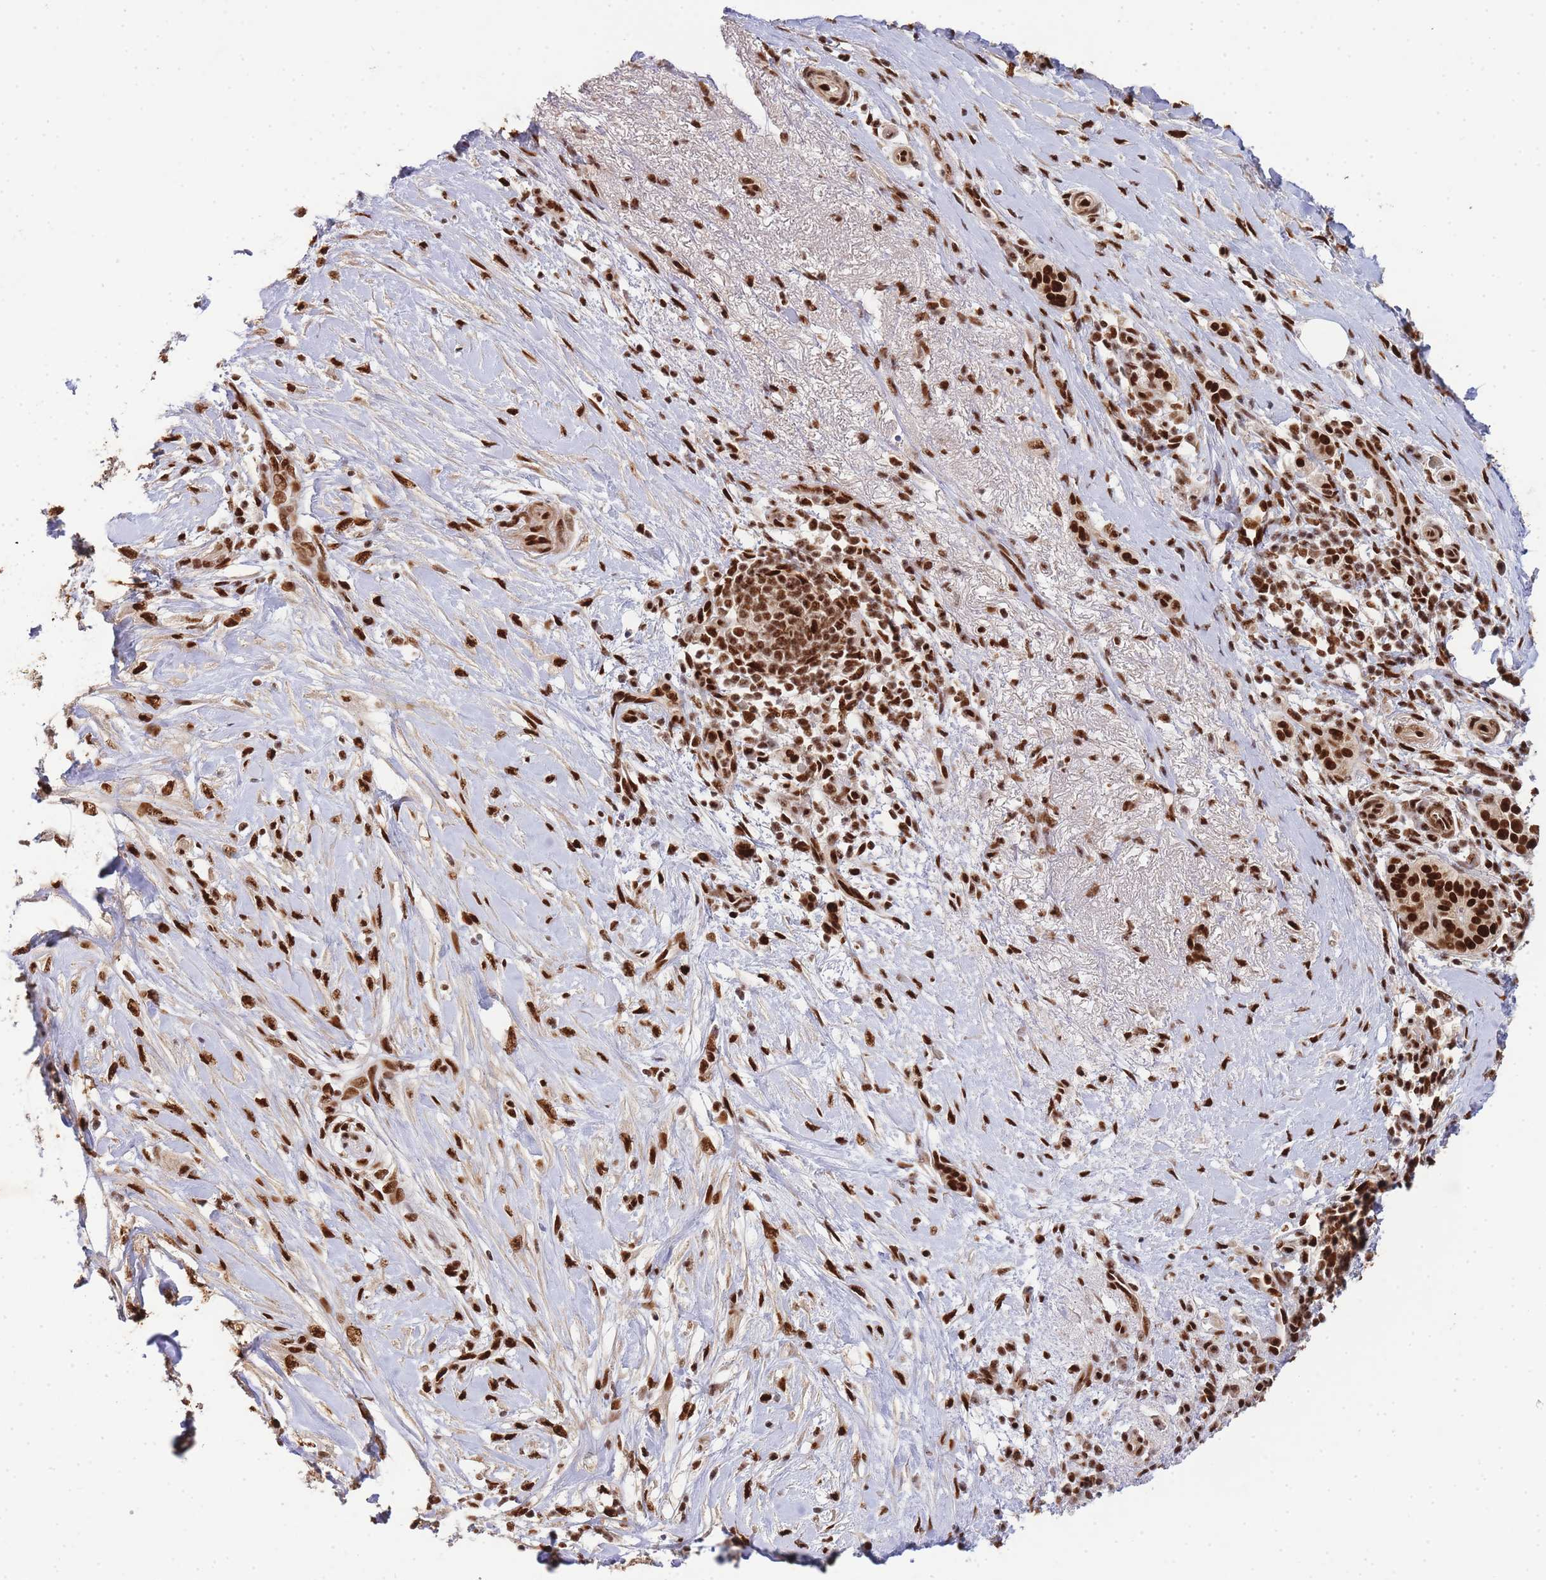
{"staining": {"intensity": "strong", "quantity": ">75%", "location": "nuclear"}, "tissue": "pancreatic cancer", "cell_type": "Tumor cells", "image_type": "cancer", "snomed": [{"axis": "morphology", "description": "Adenocarcinoma, NOS"}, {"axis": "topography", "description": "Pancreas"}], "caption": "The immunohistochemical stain shows strong nuclear expression in tumor cells of pancreatic cancer tissue.", "gene": "PRKDC", "patient": {"sex": "female", "age": 72}}